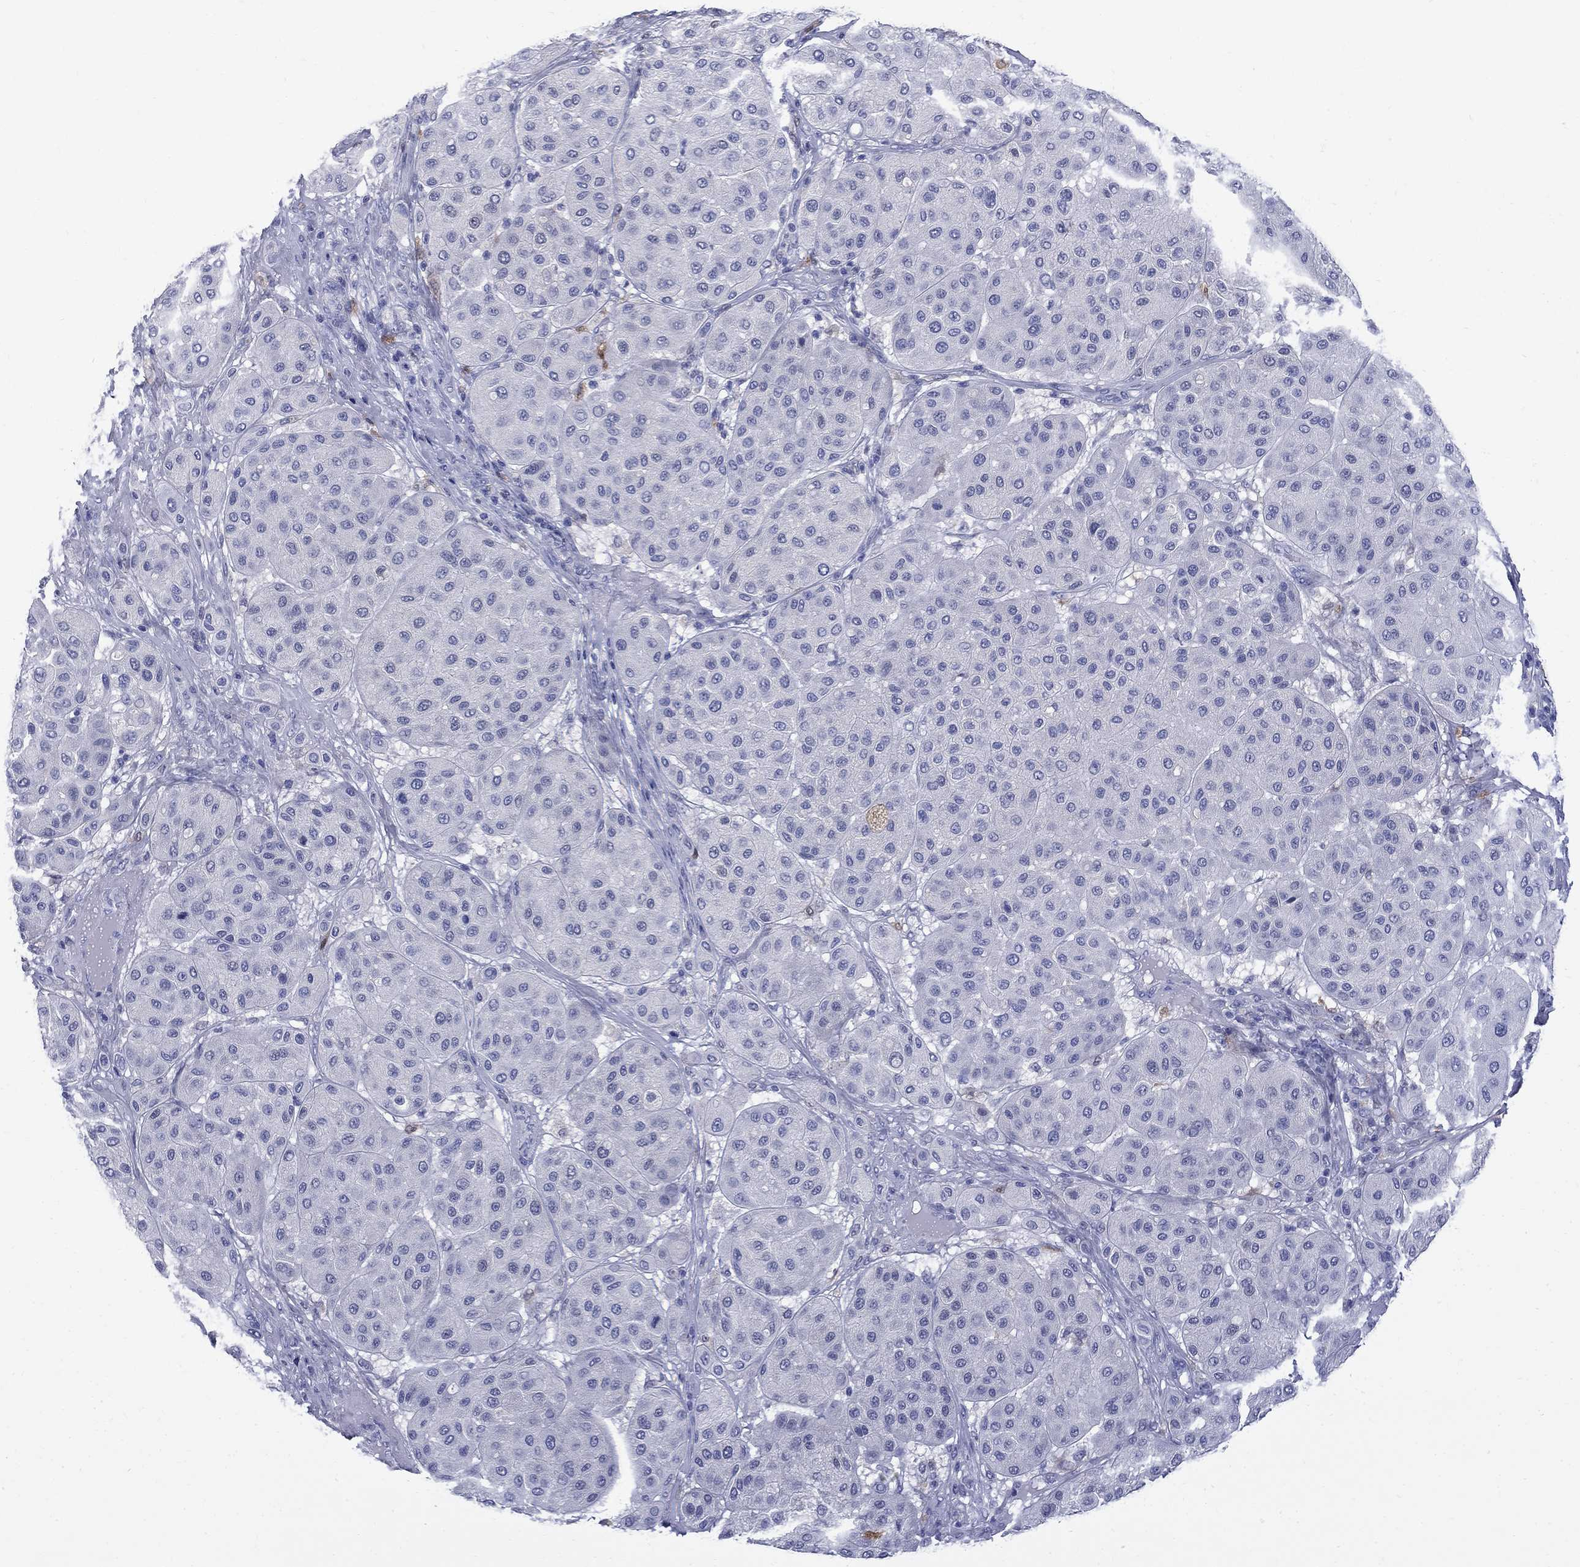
{"staining": {"intensity": "negative", "quantity": "none", "location": "none"}, "tissue": "melanoma", "cell_type": "Tumor cells", "image_type": "cancer", "snomed": [{"axis": "morphology", "description": "Malignant melanoma, Metastatic site"}, {"axis": "topography", "description": "Smooth muscle"}], "caption": "Tumor cells are negative for brown protein staining in malignant melanoma (metastatic site). (Stains: DAB IHC with hematoxylin counter stain, Microscopy: brightfield microscopy at high magnification).", "gene": "SERPINB2", "patient": {"sex": "male", "age": 41}}